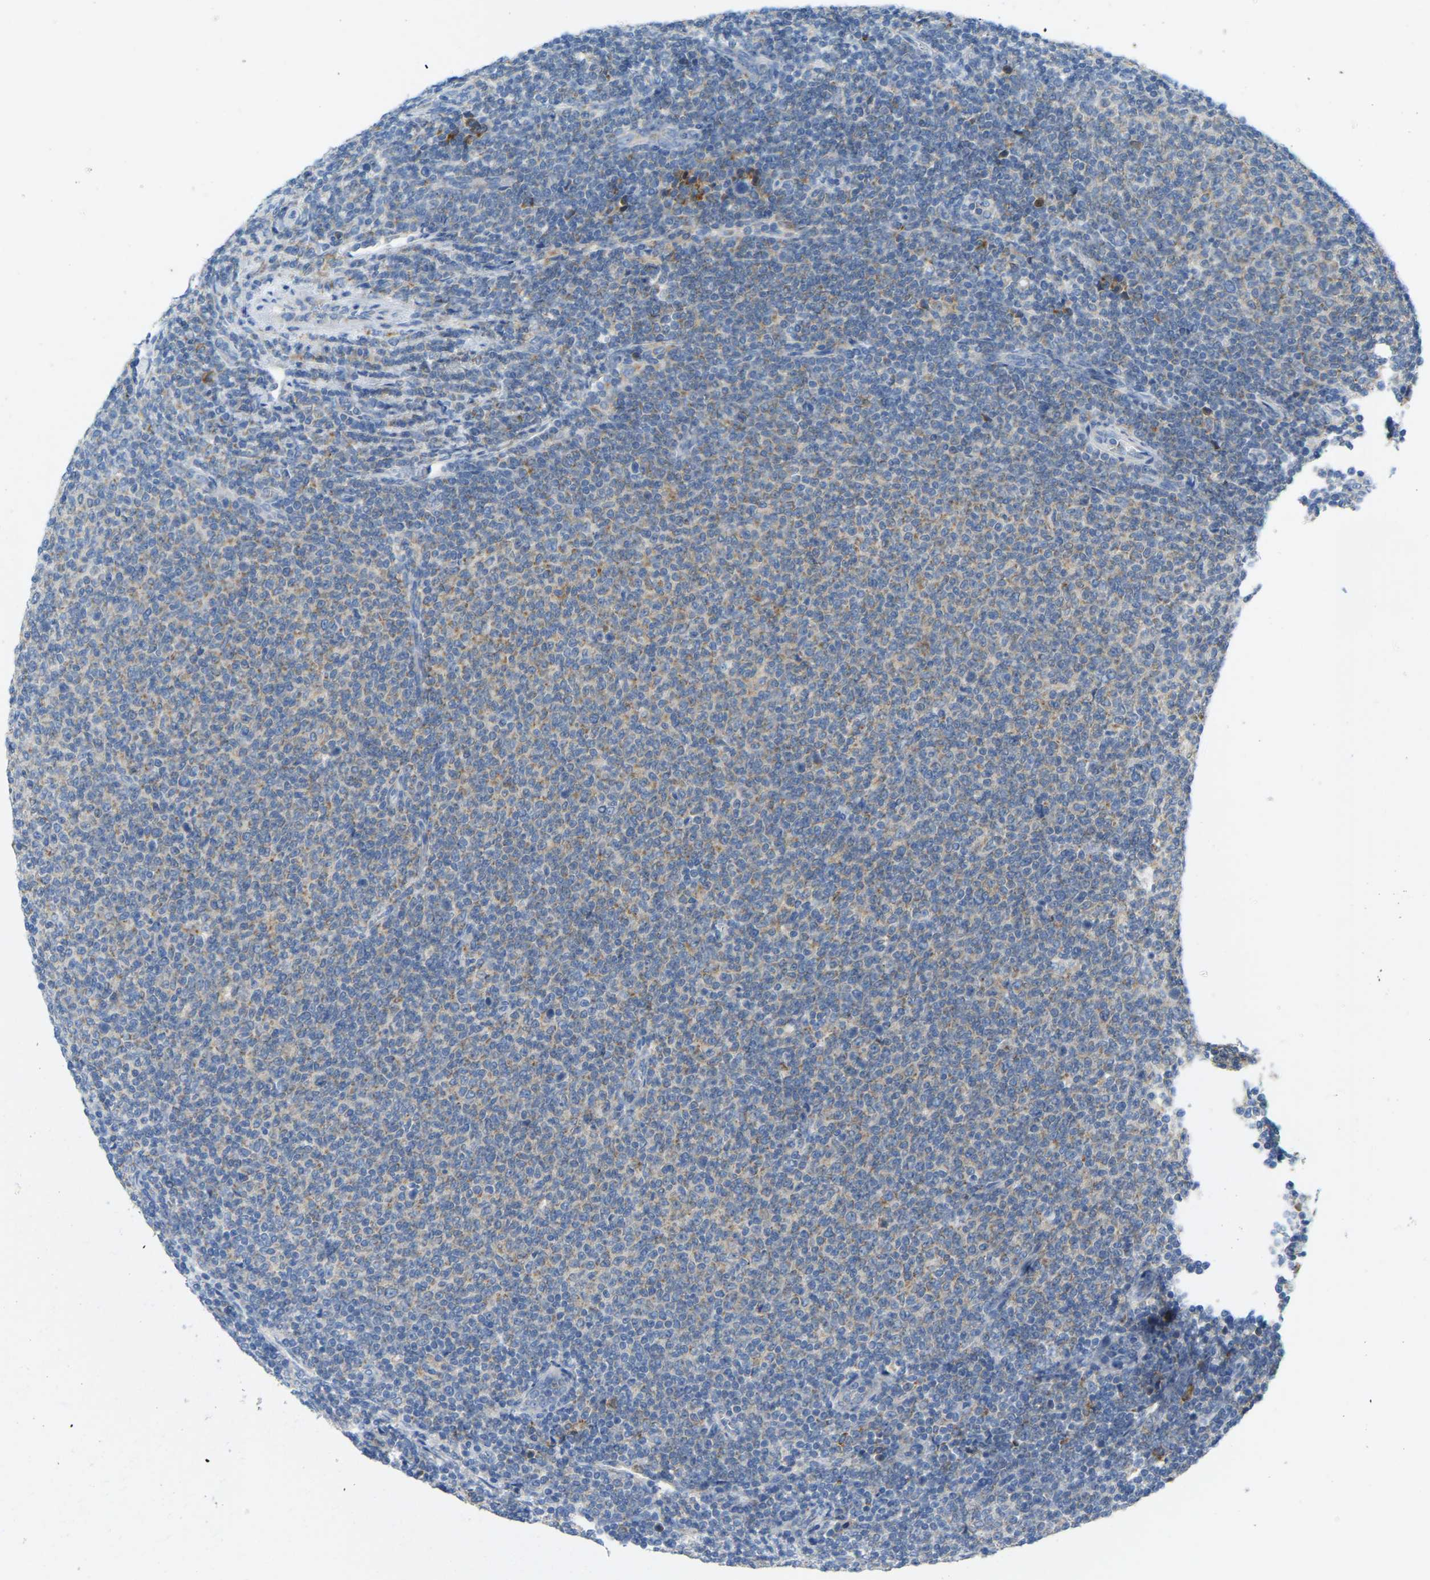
{"staining": {"intensity": "strong", "quantity": "<25%", "location": "cytoplasmic/membranous"}, "tissue": "lymphoma", "cell_type": "Tumor cells", "image_type": "cancer", "snomed": [{"axis": "morphology", "description": "Malignant lymphoma, non-Hodgkin's type, Low grade"}, {"axis": "topography", "description": "Lymph node"}], "caption": "Human malignant lymphoma, non-Hodgkin's type (low-grade) stained with a brown dye shows strong cytoplasmic/membranous positive positivity in approximately <25% of tumor cells.", "gene": "SND1", "patient": {"sex": "male", "age": 66}}